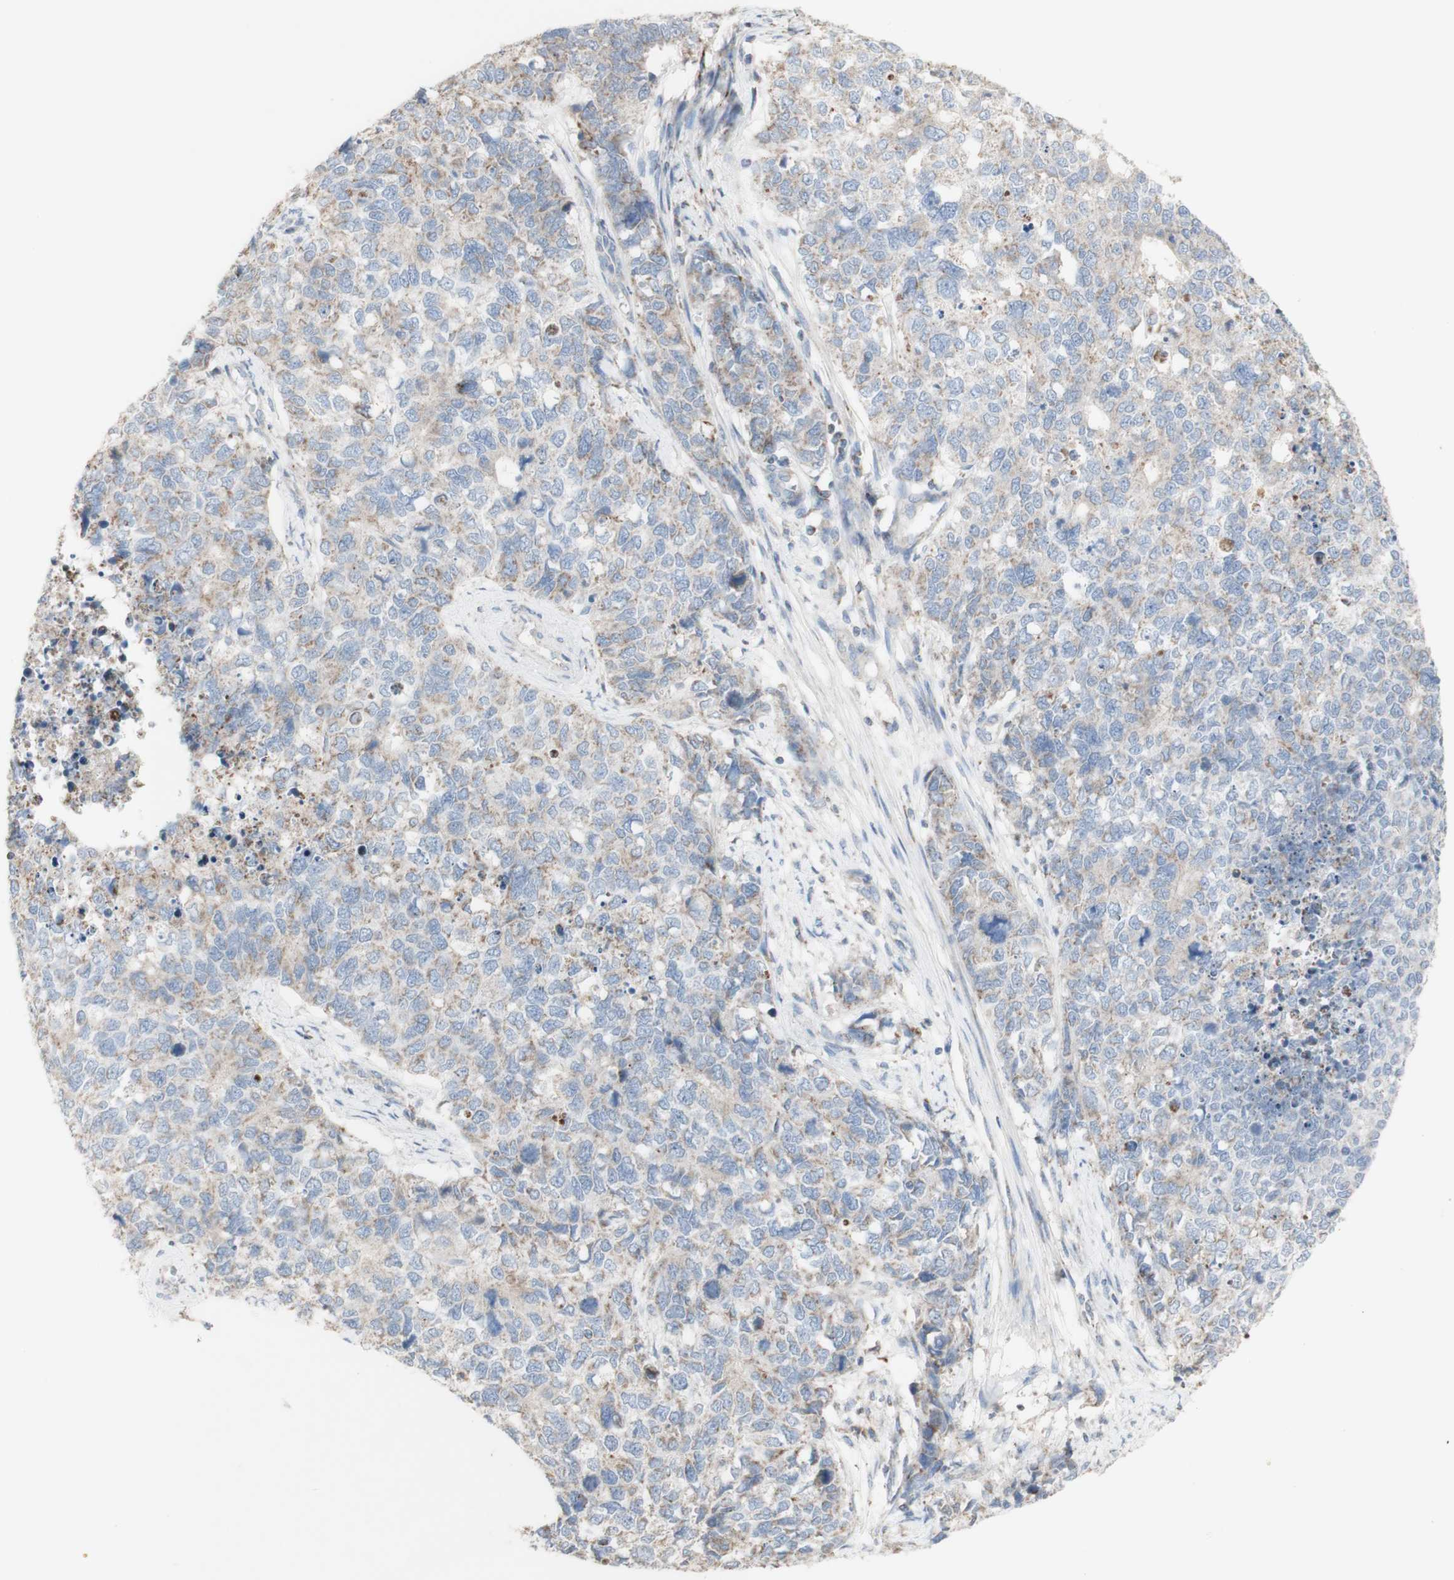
{"staining": {"intensity": "weak", "quantity": "<25%", "location": "cytoplasmic/membranous"}, "tissue": "cervical cancer", "cell_type": "Tumor cells", "image_type": "cancer", "snomed": [{"axis": "morphology", "description": "Squamous cell carcinoma, NOS"}, {"axis": "topography", "description": "Cervix"}], "caption": "Histopathology image shows no protein staining in tumor cells of cervical cancer tissue.", "gene": "CNTNAP1", "patient": {"sex": "female", "age": 63}}